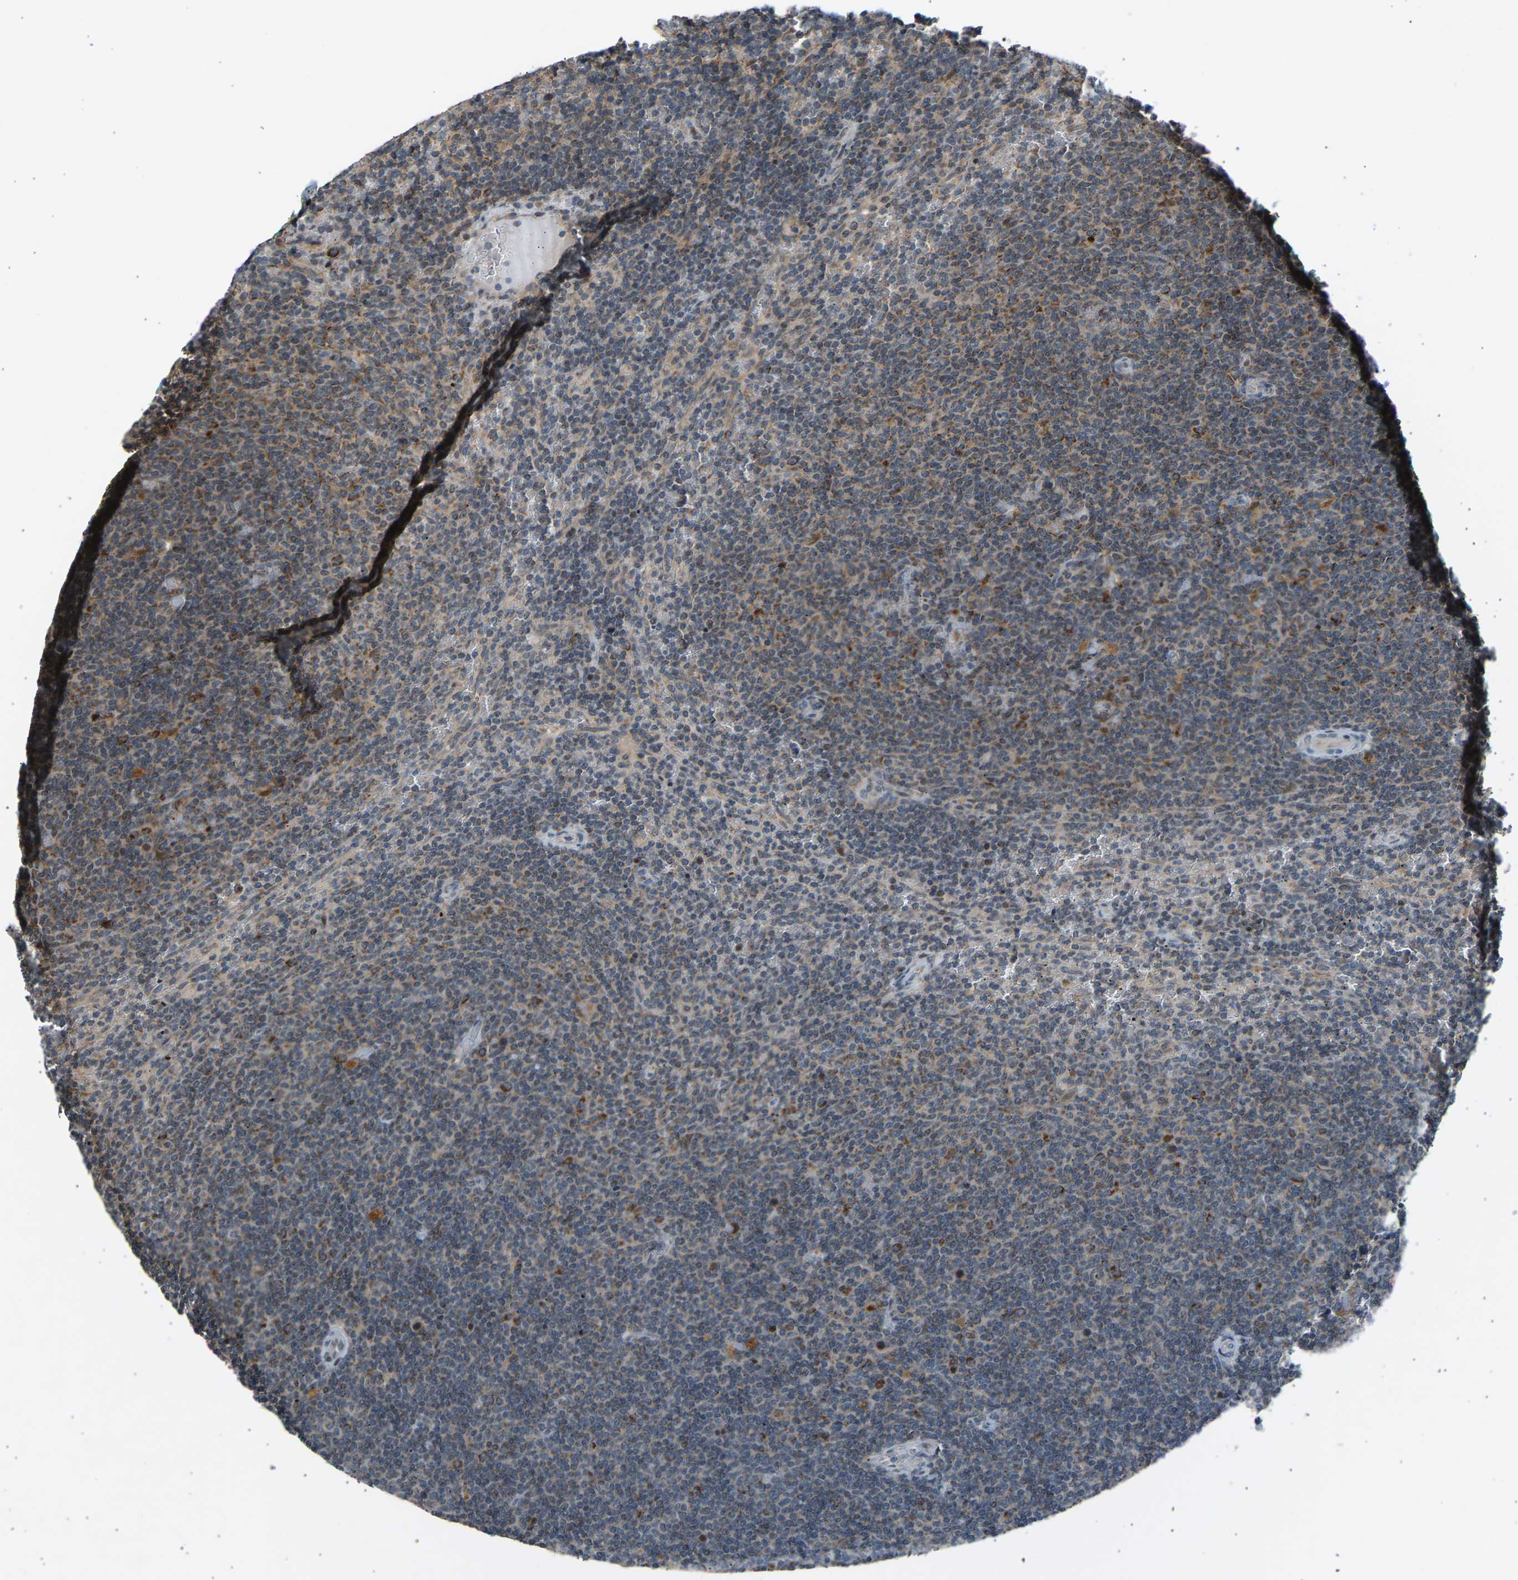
{"staining": {"intensity": "moderate", "quantity": "<25%", "location": "cytoplasmic/membranous"}, "tissue": "lymphoma", "cell_type": "Tumor cells", "image_type": "cancer", "snomed": [{"axis": "morphology", "description": "Malignant lymphoma, non-Hodgkin's type, Low grade"}, {"axis": "topography", "description": "Spleen"}], "caption": "Immunohistochemical staining of low-grade malignant lymphoma, non-Hodgkin's type reveals low levels of moderate cytoplasmic/membranous protein staining in approximately <25% of tumor cells.", "gene": "SLIRP", "patient": {"sex": "female", "age": 50}}